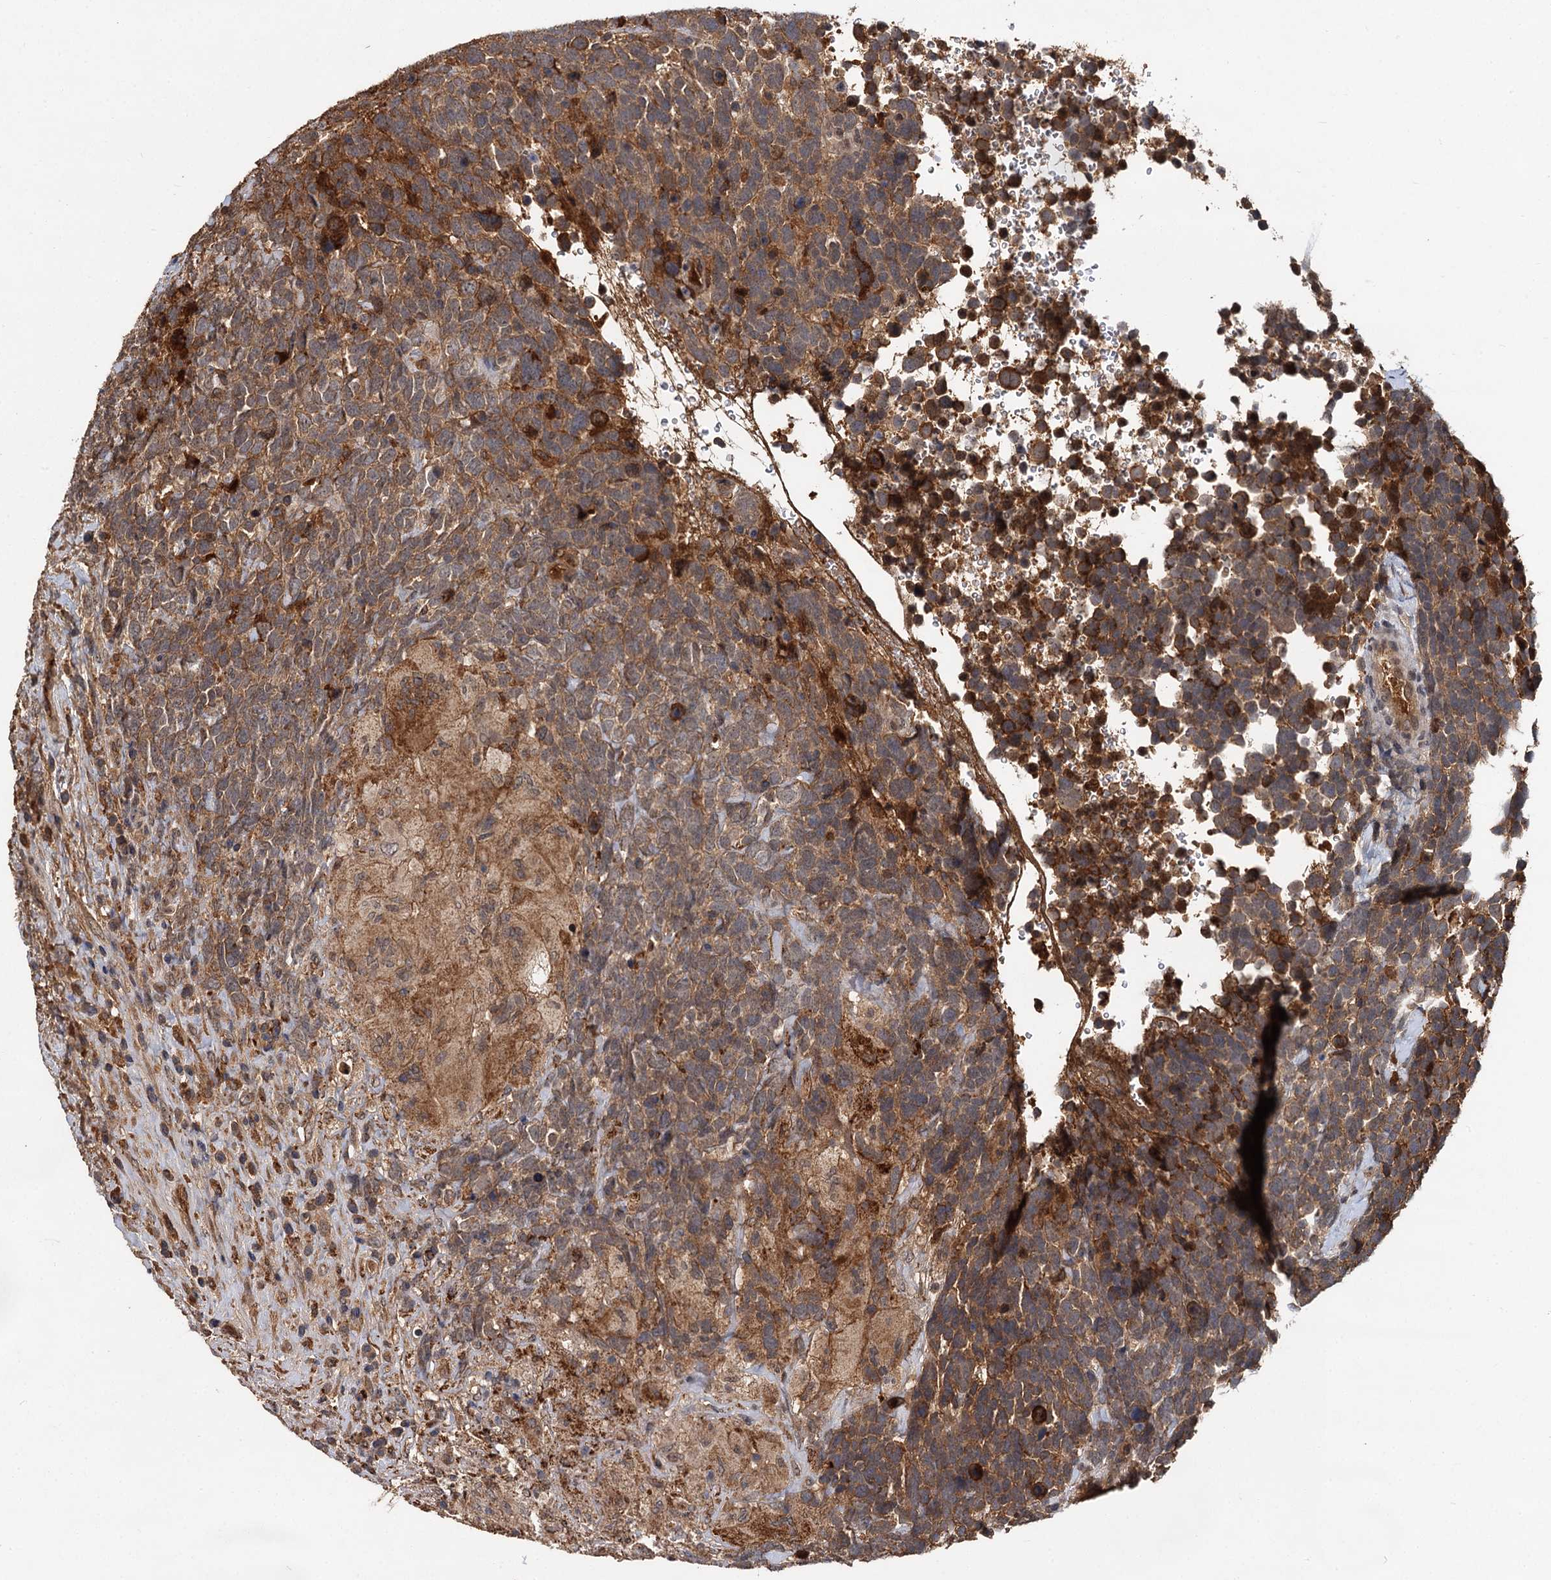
{"staining": {"intensity": "moderate", "quantity": "25%-75%", "location": "cytoplasmic/membranous"}, "tissue": "urothelial cancer", "cell_type": "Tumor cells", "image_type": "cancer", "snomed": [{"axis": "morphology", "description": "Urothelial carcinoma, High grade"}, {"axis": "topography", "description": "Urinary bladder"}], "caption": "Urothelial cancer stained with DAB immunohistochemistry (IHC) reveals medium levels of moderate cytoplasmic/membranous positivity in about 25%-75% of tumor cells.", "gene": "MBD6", "patient": {"sex": "female", "age": 82}}